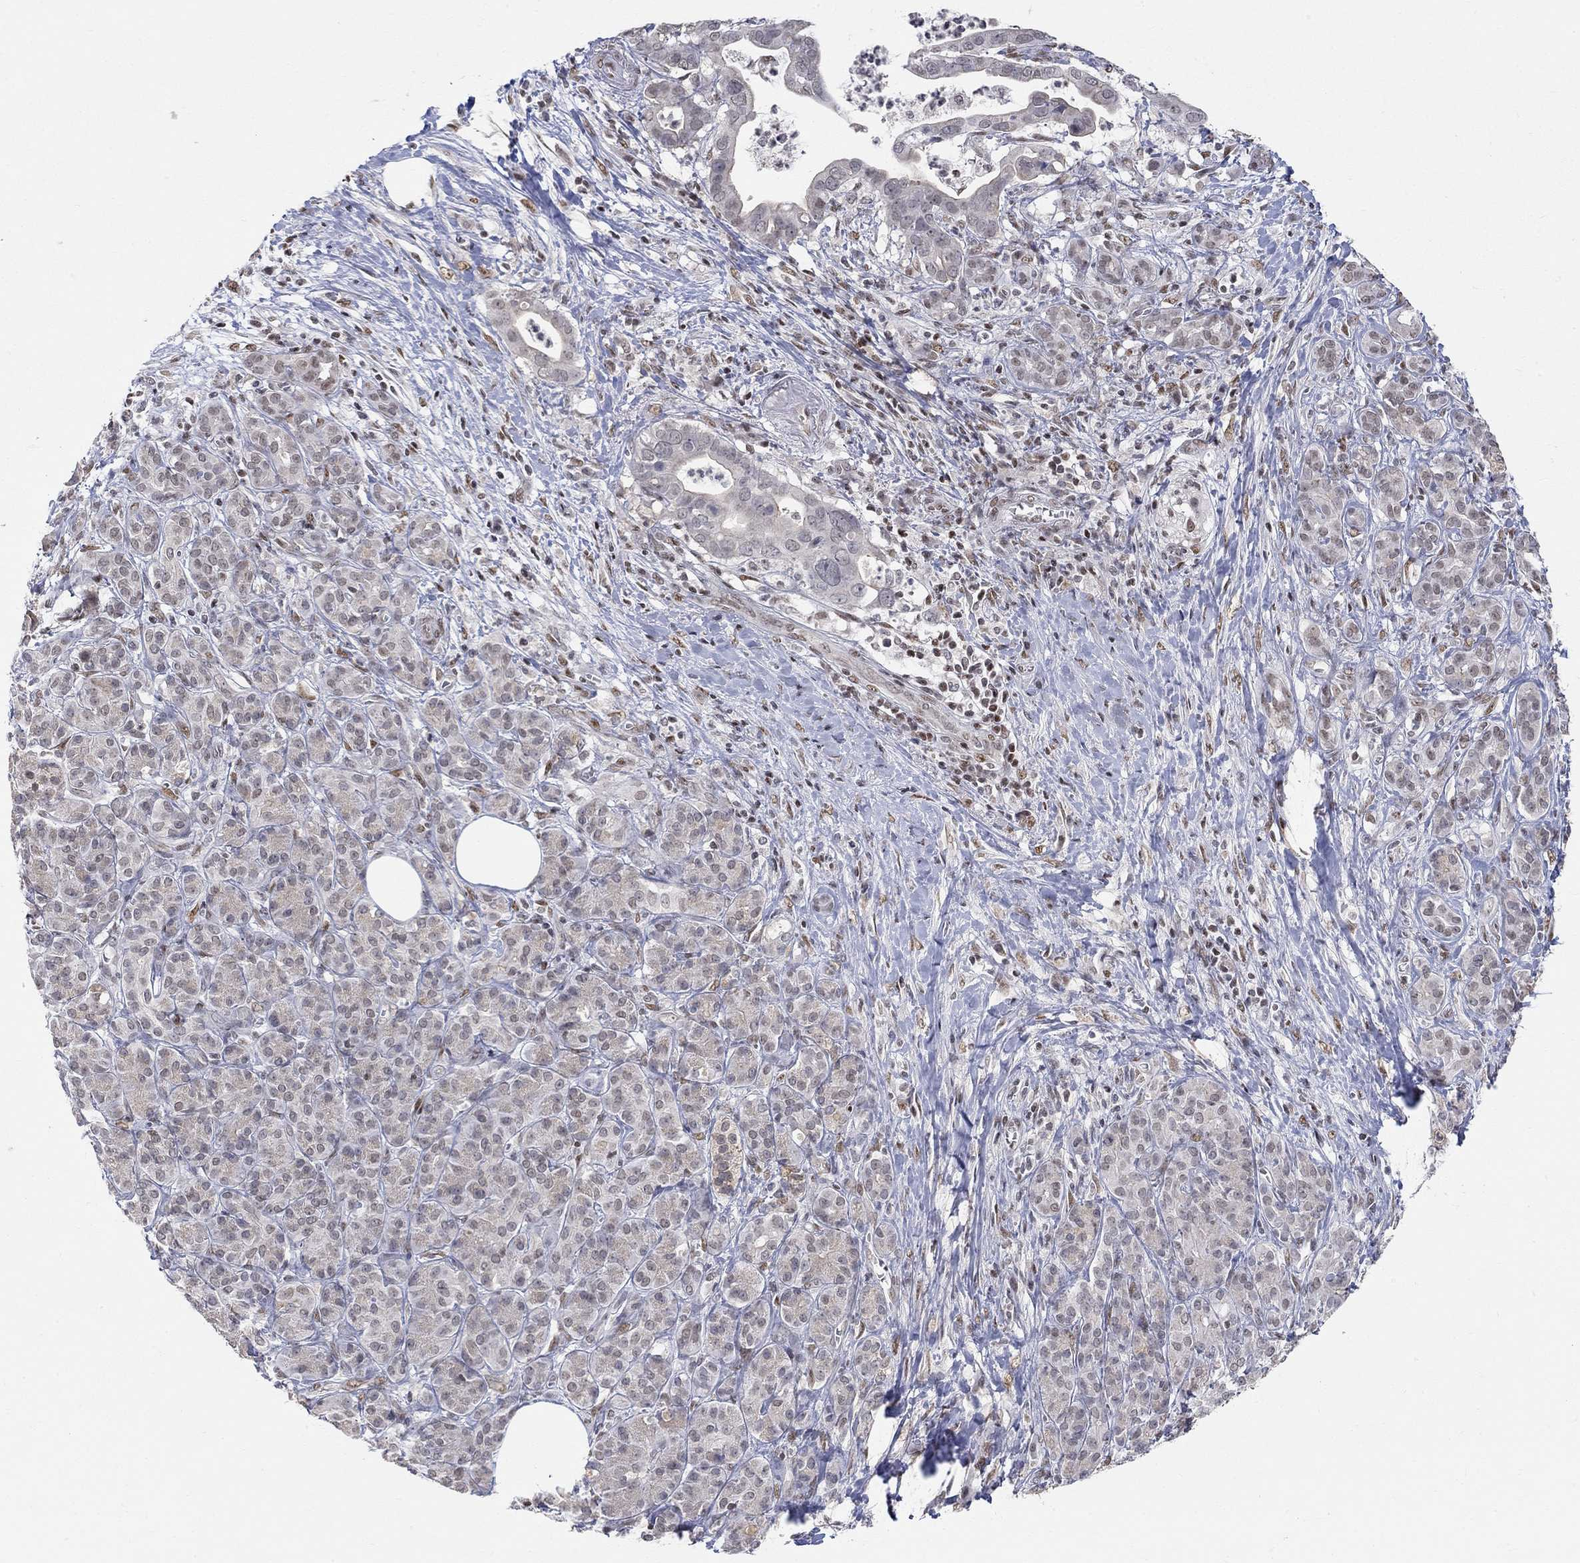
{"staining": {"intensity": "negative", "quantity": "none", "location": "none"}, "tissue": "pancreatic cancer", "cell_type": "Tumor cells", "image_type": "cancer", "snomed": [{"axis": "morphology", "description": "Adenocarcinoma, NOS"}, {"axis": "topography", "description": "Pancreas"}], "caption": "Protein analysis of adenocarcinoma (pancreatic) reveals no significant positivity in tumor cells.", "gene": "KLF12", "patient": {"sex": "male", "age": 61}}